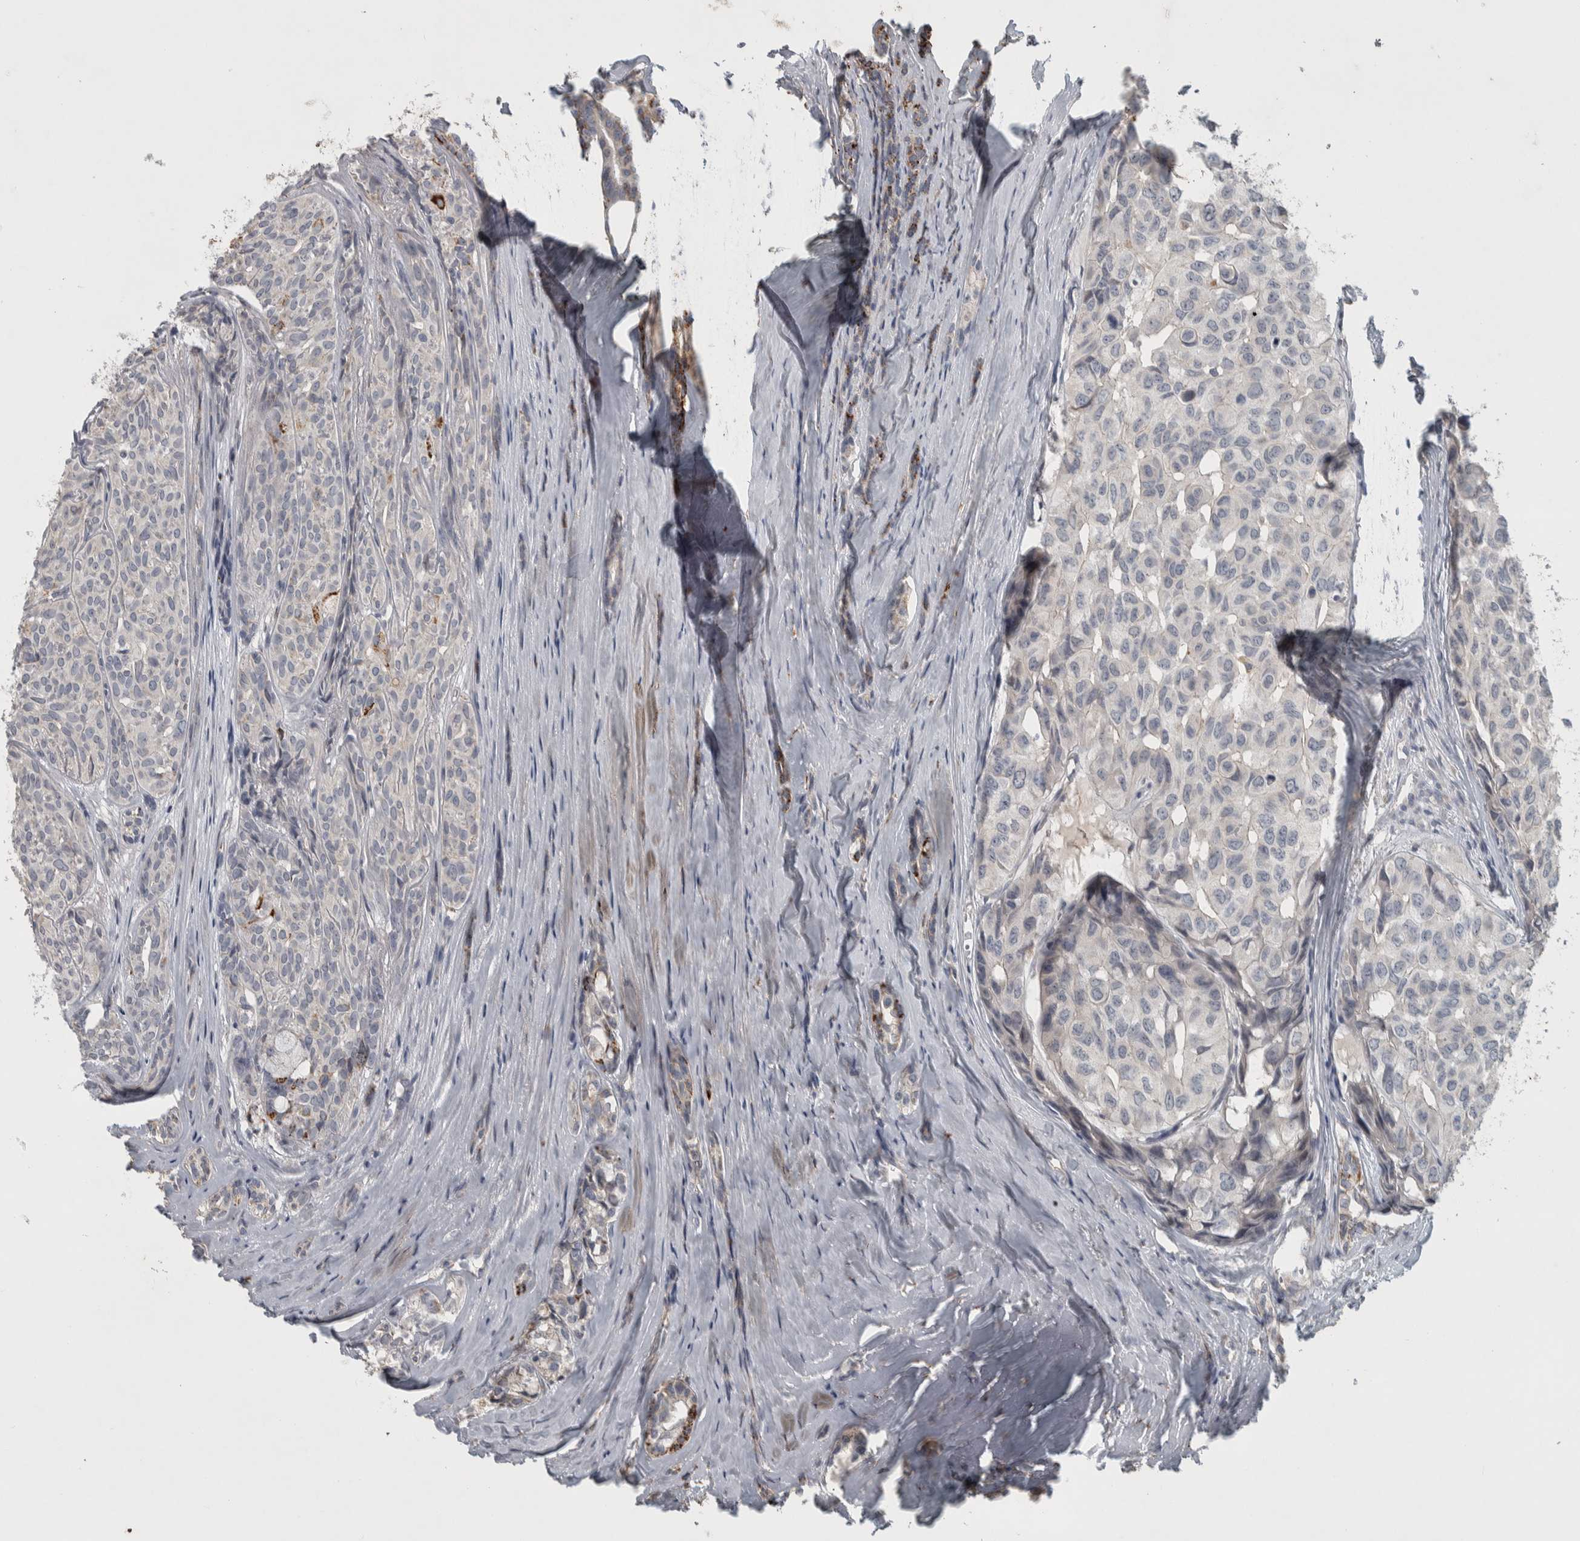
{"staining": {"intensity": "negative", "quantity": "none", "location": "none"}, "tissue": "head and neck cancer", "cell_type": "Tumor cells", "image_type": "cancer", "snomed": [{"axis": "morphology", "description": "Adenocarcinoma, NOS"}, {"axis": "topography", "description": "Salivary gland, NOS"}, {"axis": "topography", "description": "Head-Neck"}], "caption": "IHC of head and neck cancer exhibits no positivity in tumor cells.", "gene": "FAM78A", "patient": {"sex": "female", "age": 76}}